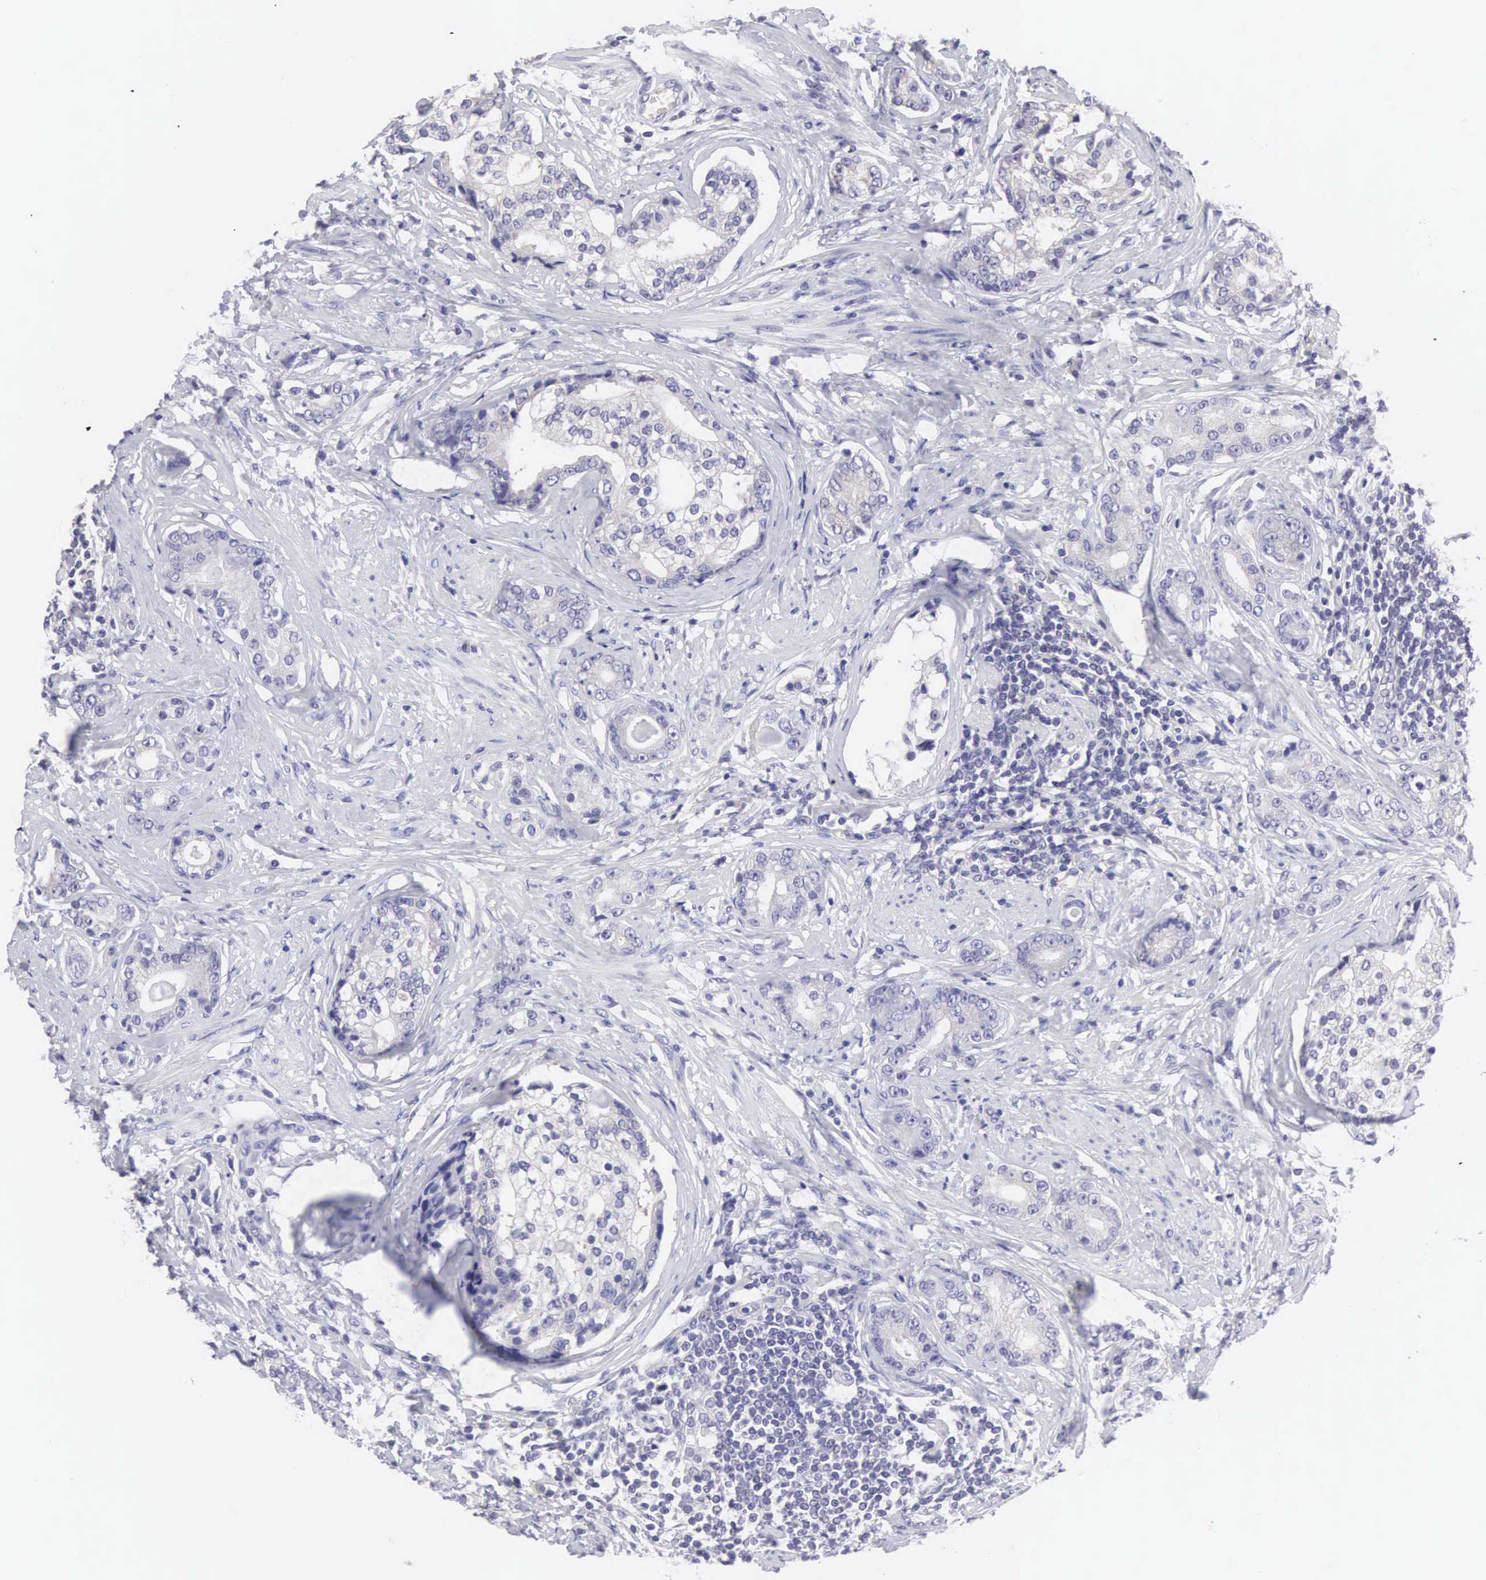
{"staining": {"intensity": "negative", "quantity": "none", "location": "none"}, "tissue": "prostate cancer", "cell_type": "Tumor cells", "image_type": "cancer", "snomed": [{"axis": "morphology", "description": "Adenocarcinoma, Medium grade"}, {"axis": "topography", "description": "Prostate"}], "caption": "Photomicrograph shows no significant protein expression in tumor cells of prostate cancer.", "gene": "SLITRK4", "patient": {"sex": "male", "age": 59}}